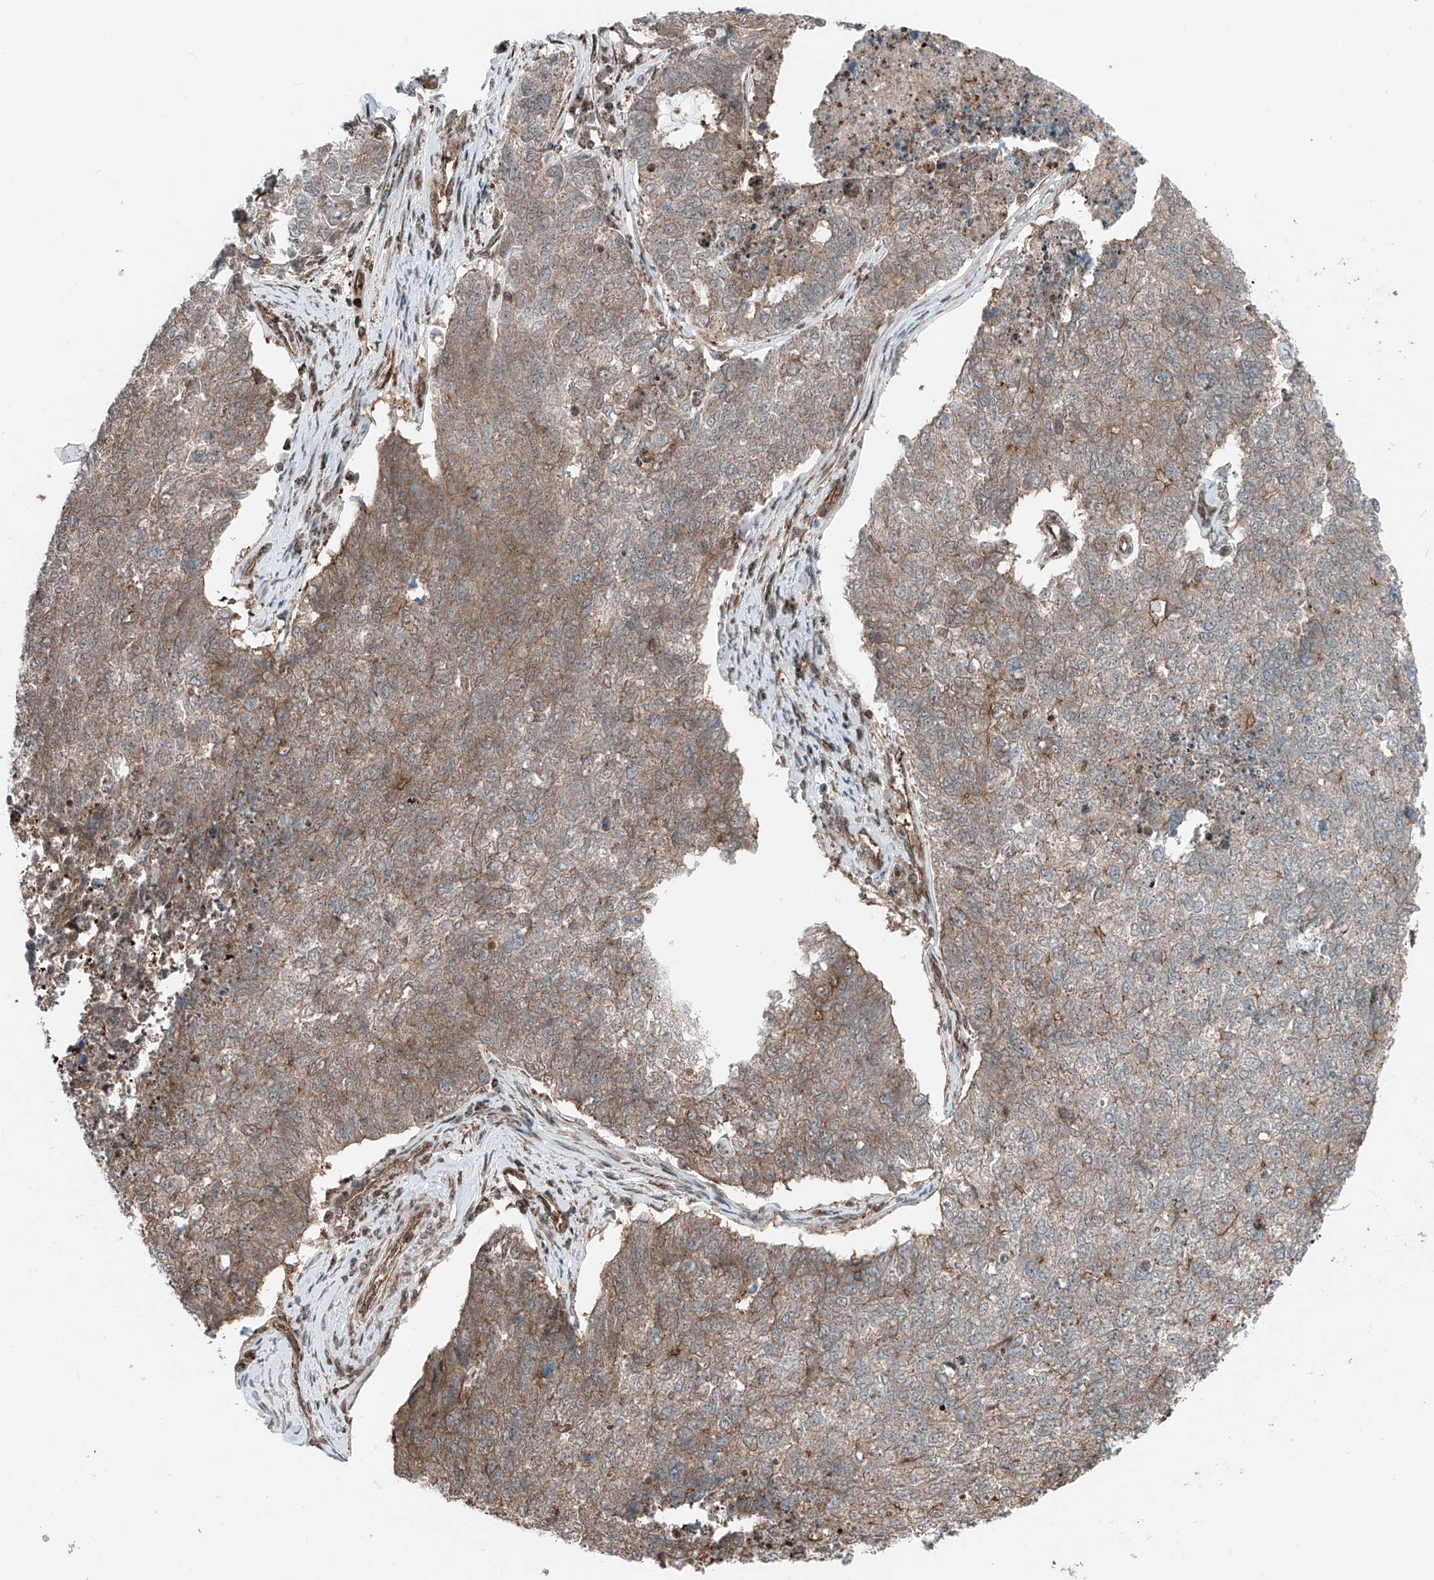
{"staining": {"intensity": "moderate", "quantity": "25%-75%", "location": "cytoplasmic/membranous"}, "tissue": "cervical cancer", "cell_type": "Tumor cells", "image_type": "cancer", "snomed": [{"axis": "morphology", "description": "Squamous cell carcinoma, NOS"}, {"axis": "topography", "description": "Cervix"}], "caption": "Immunohistochemistry (IHC) image of cervical squamous cell carcinoma stained for a protein (brown), which displays medium levels of moderate cytoplasmic/membranous positivity in about 25%-75% of tumor cells.", "gene": "USP48", "patient": {"sex": "female", "age": 63}}